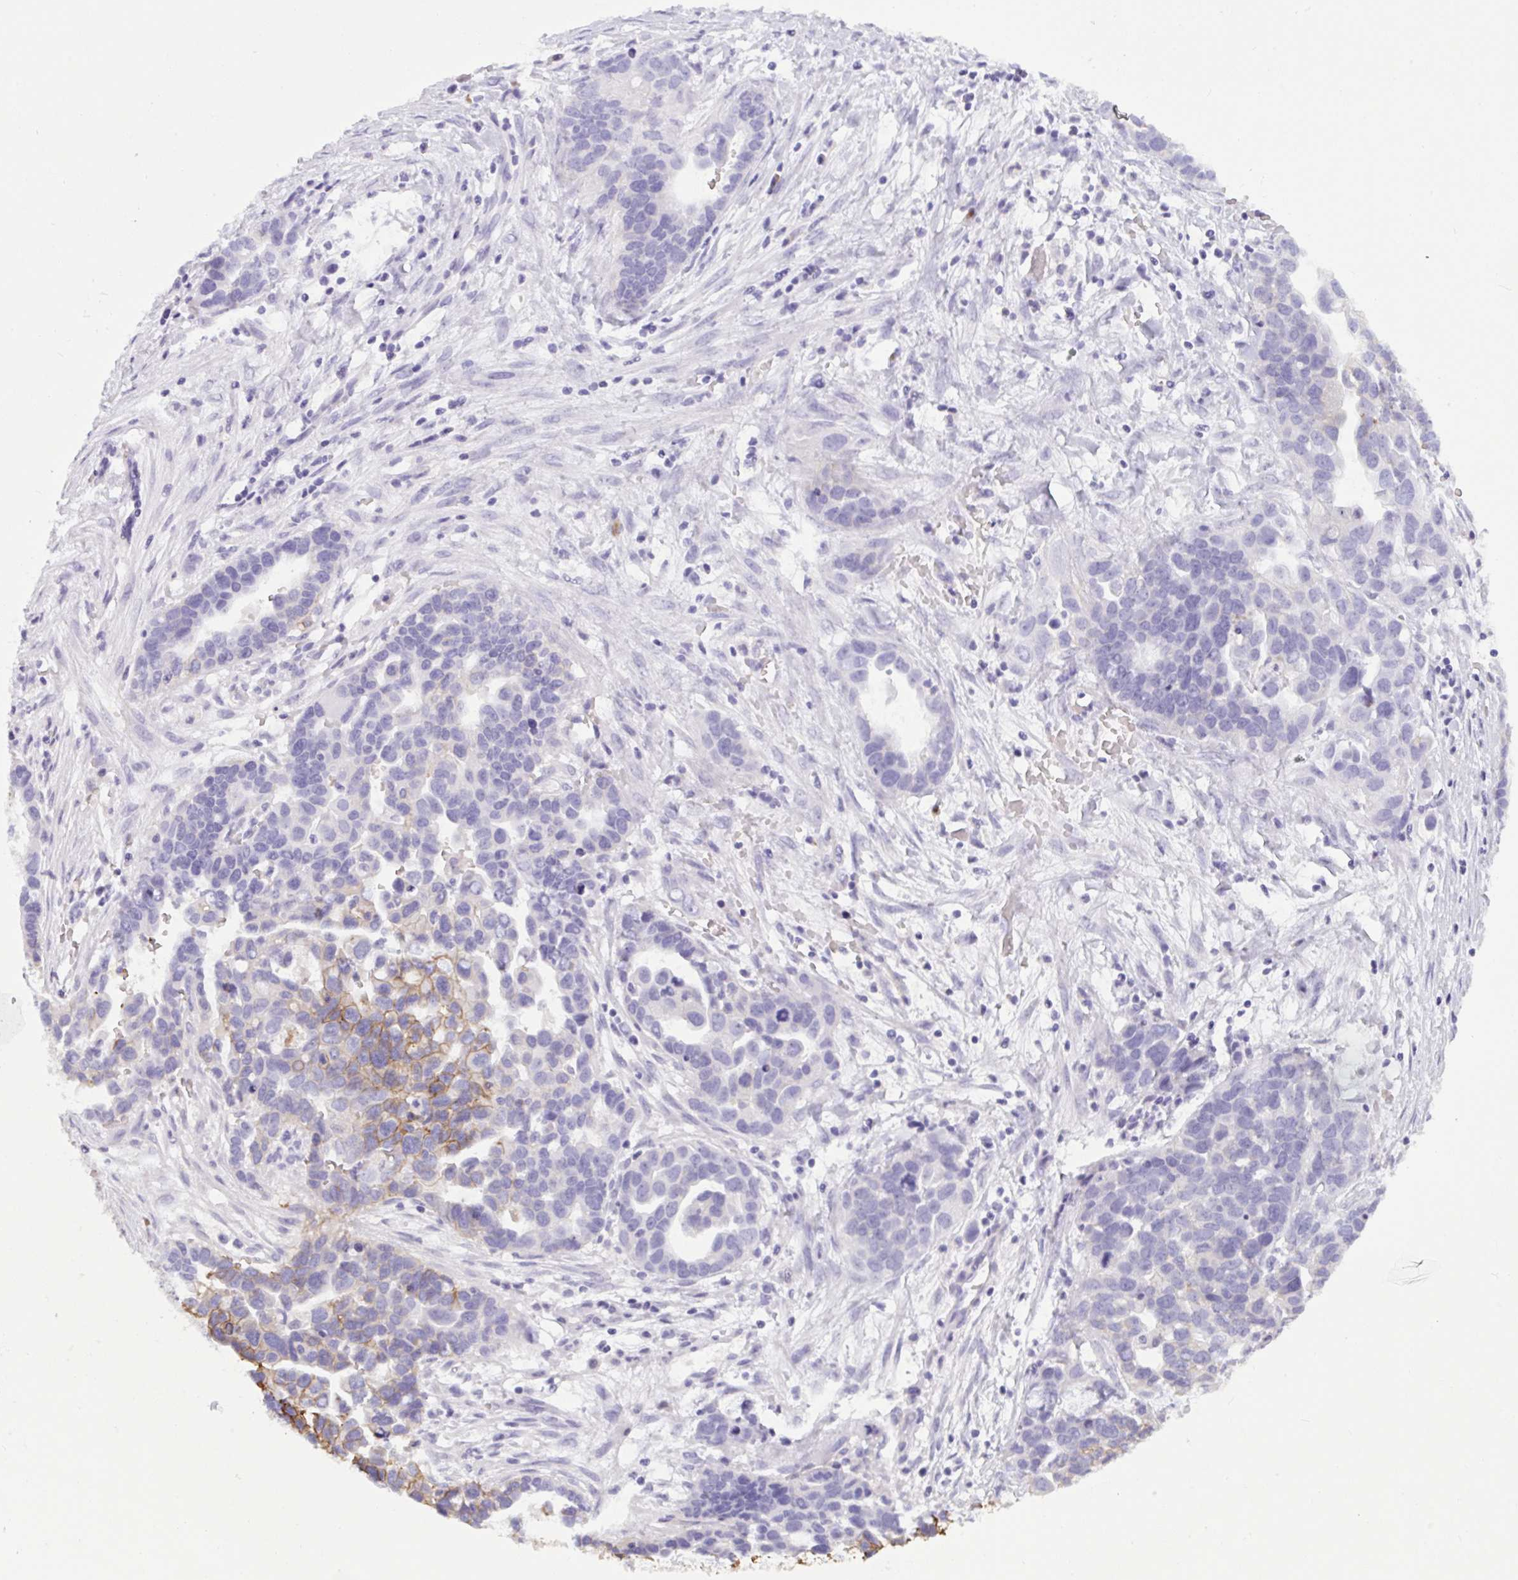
{"staining": {"intensity": "weak", "quantity": "<25%", "location": "cytoplasmic/membranous"}, "tissue": "ovarian cancer", "cell_type": "Tumor cells", "image_type": "cancer", "snomed": [{"axis": "morphology", "description": "Cystadenocarcinoma, serous, NOS"}, {"axis": "topography", "description": "Ovary"}], "caption": "Immunohistochemistry (IHC) of human ovarian cancer displays no positivity in tumor cells. (IHC, brightfield microscopy, high magnification).", "gene": "SLC2A1", "patient": {"sex": "female", "age": 54}}